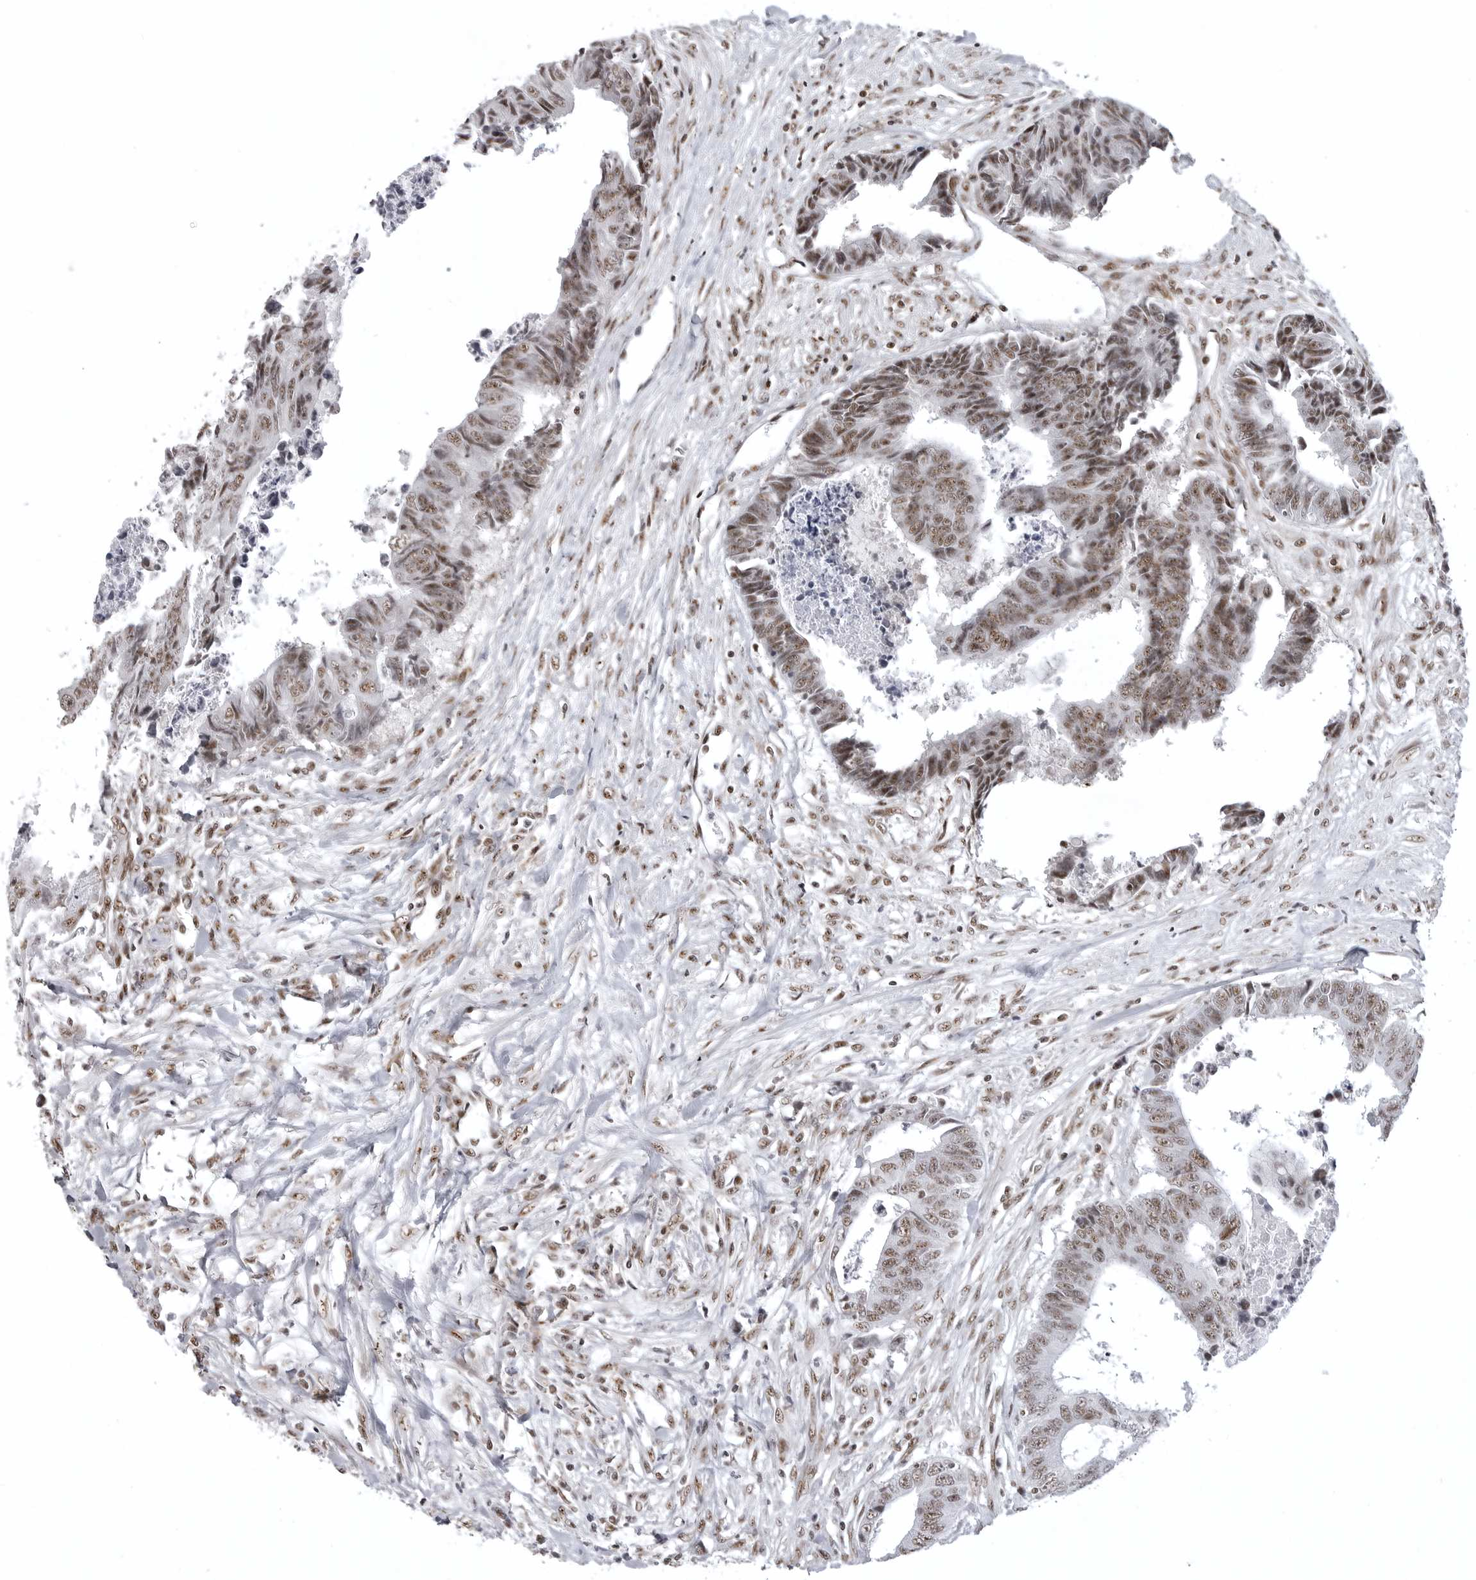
{"staining": {"intensity": "moderate", "quantity": ">75%", "location": "nuclear"}, "tissue": "colorectal cancer", "cell_type": "Tumor cells", "image_type": "cancer", "snomed": [{"axis": "morphology", "description": "Adenocarcinoma, NOS"}, {"axis": "topography", "description": "Rectum"}], "caption": "Immunohistochemistry (IHC) staining of colorectal cancer, which demonstrates medium levels of moderate nuclear positivity in approximately >75% of tumor cells indicating moderate nuclear protein staining. The staining was performed using DAB (brown) for protein detection and nuclei were counterstained in hematoxylin (blue).", "gene": "WRAP53", "patient": {"sex": "male", "age": 84}}